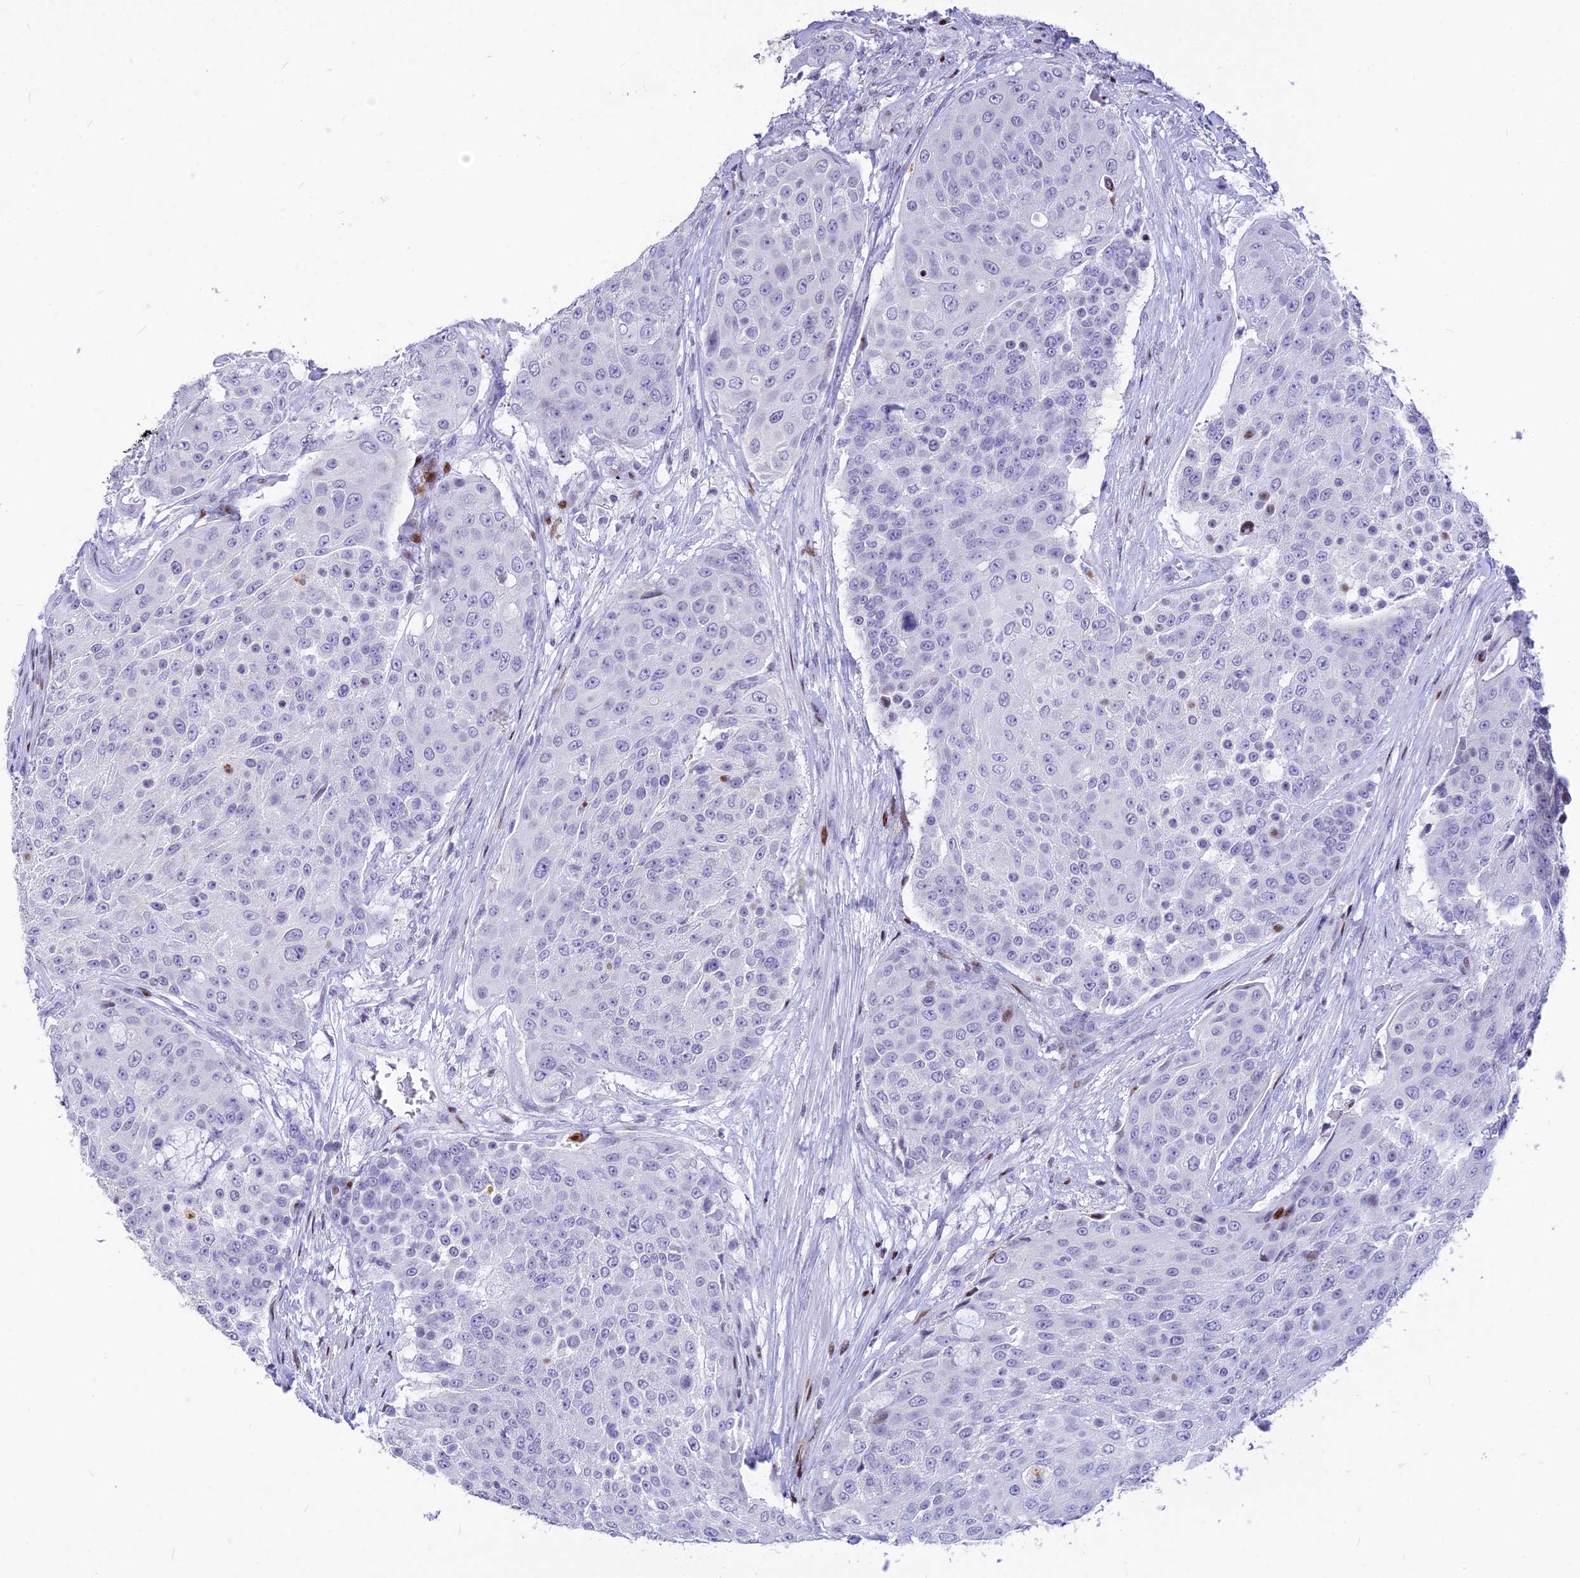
{"staining": {"intensity": "negative", "quantity": "none", "location": "none"}, "tissue": "urothelial cancer", "cell_type": "Tumor cells", "image_type": "cancer", "snomed": [{"axis": "morphology", "description": "Urothelial carcinoma, High grade"}, {"axis": "topography", "description": "Urinary bladder"}], "caption": "Micrograph shows no protein expression in tumor cells of high-grade urothelial carcinoma tissue. The staining is performed using DAB (3,3'-diaminobenzidine) brown chromogen with nuclei counter-stained in using hematoxylin.", "gene": "PRPS1", "patient": {"sex": "female", "age": 63}}